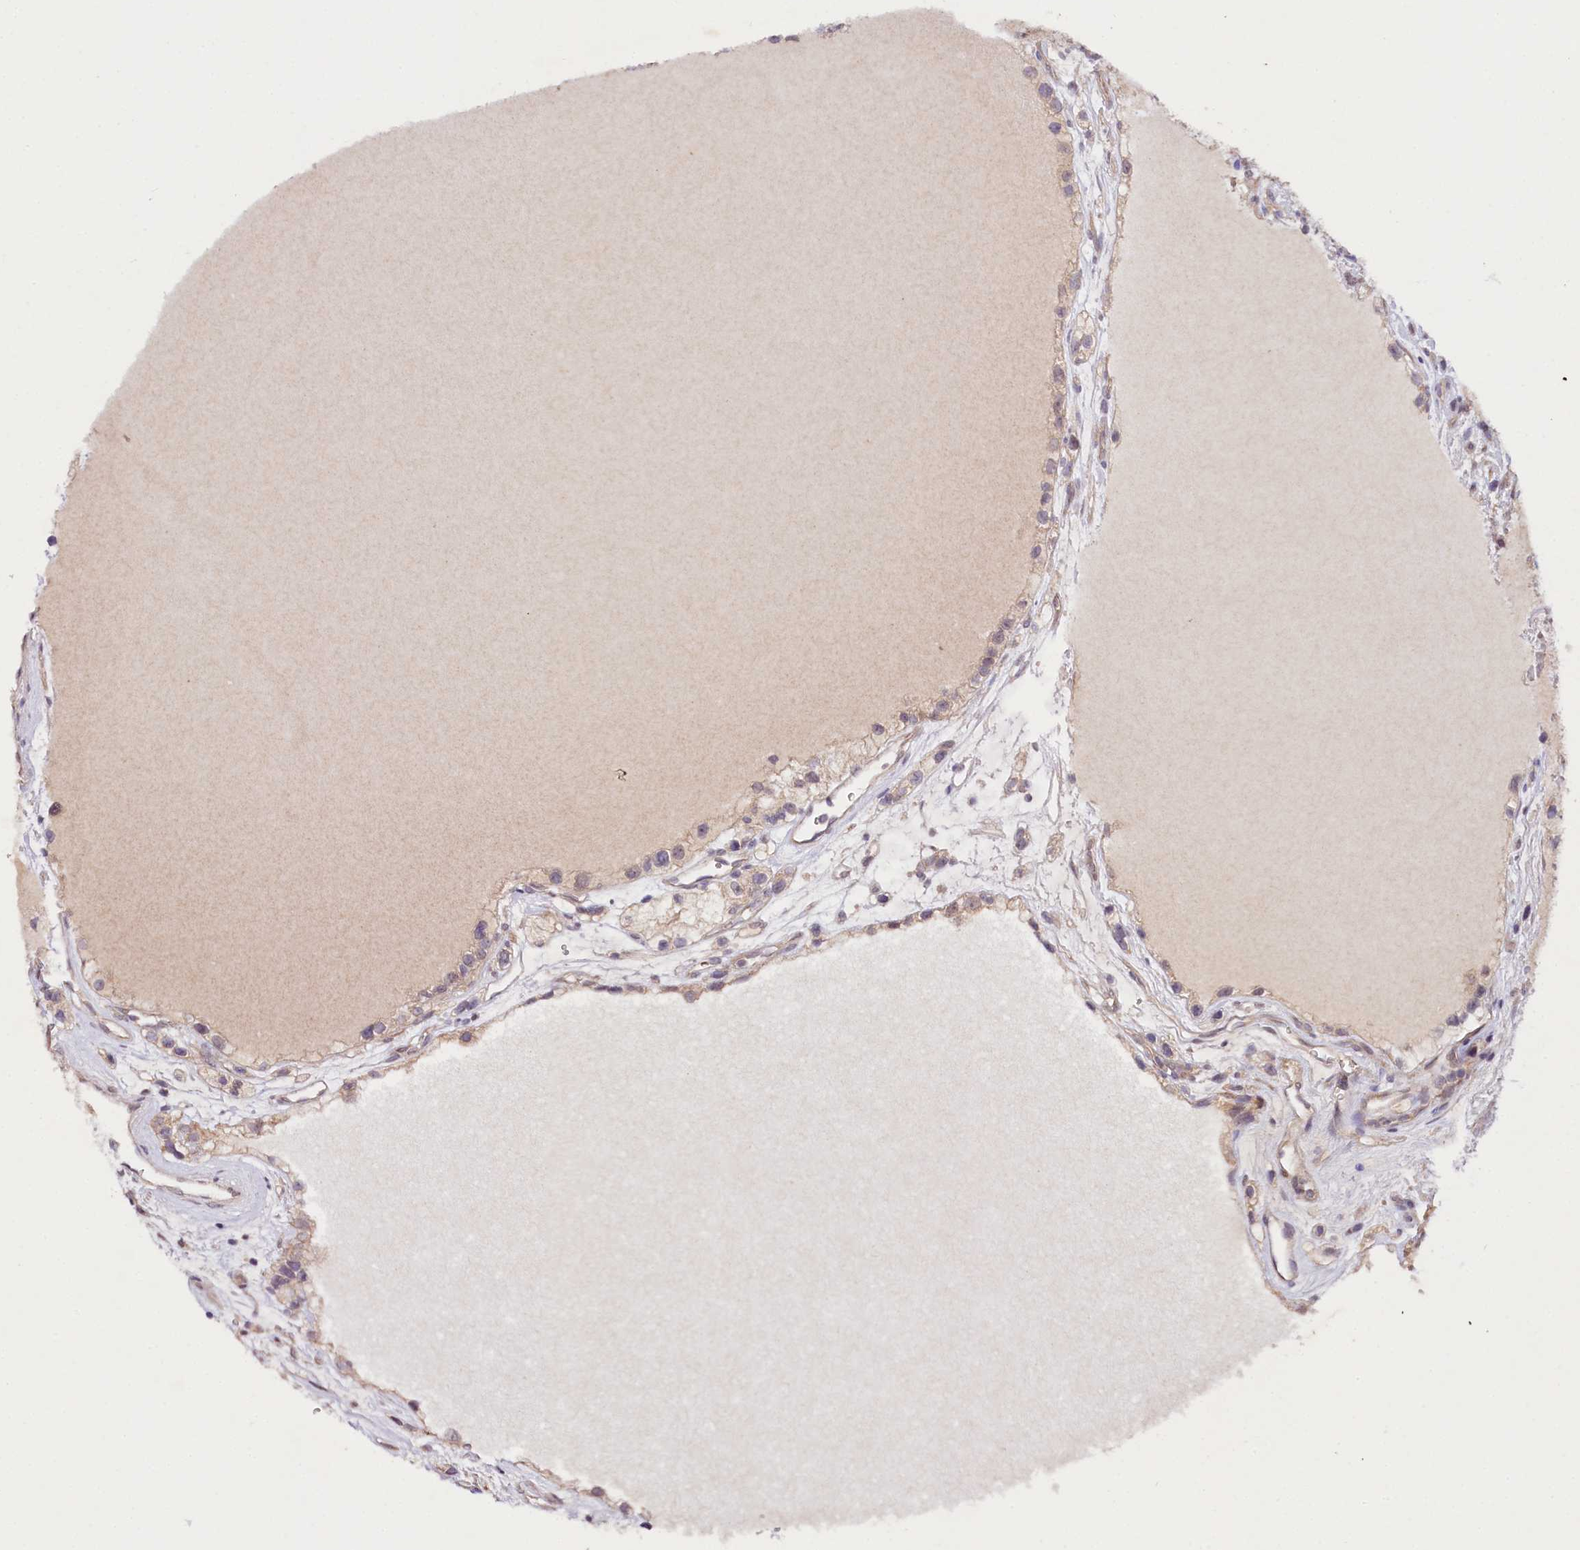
{"staining": {"intensity": "weak", "quantity": ">75%", "location": "cytoplasmic/membranous"}, "tissue": "renal cancer", "cell_type": "Tumor cells", "image_type": "cancer", "snomed": [{"axis": "morphology", "description": "Adenocarcinoma, NOS"}, {"axis": "topography", "description": "Kidney"}], "caption": "The image shows staining of renal cancer, revealing weak cytoplasmic/membranous protein staining (brown color) within tumor cells.", "gene": "PHLDB1", "patient": {"sex": "female", "age": 57}}